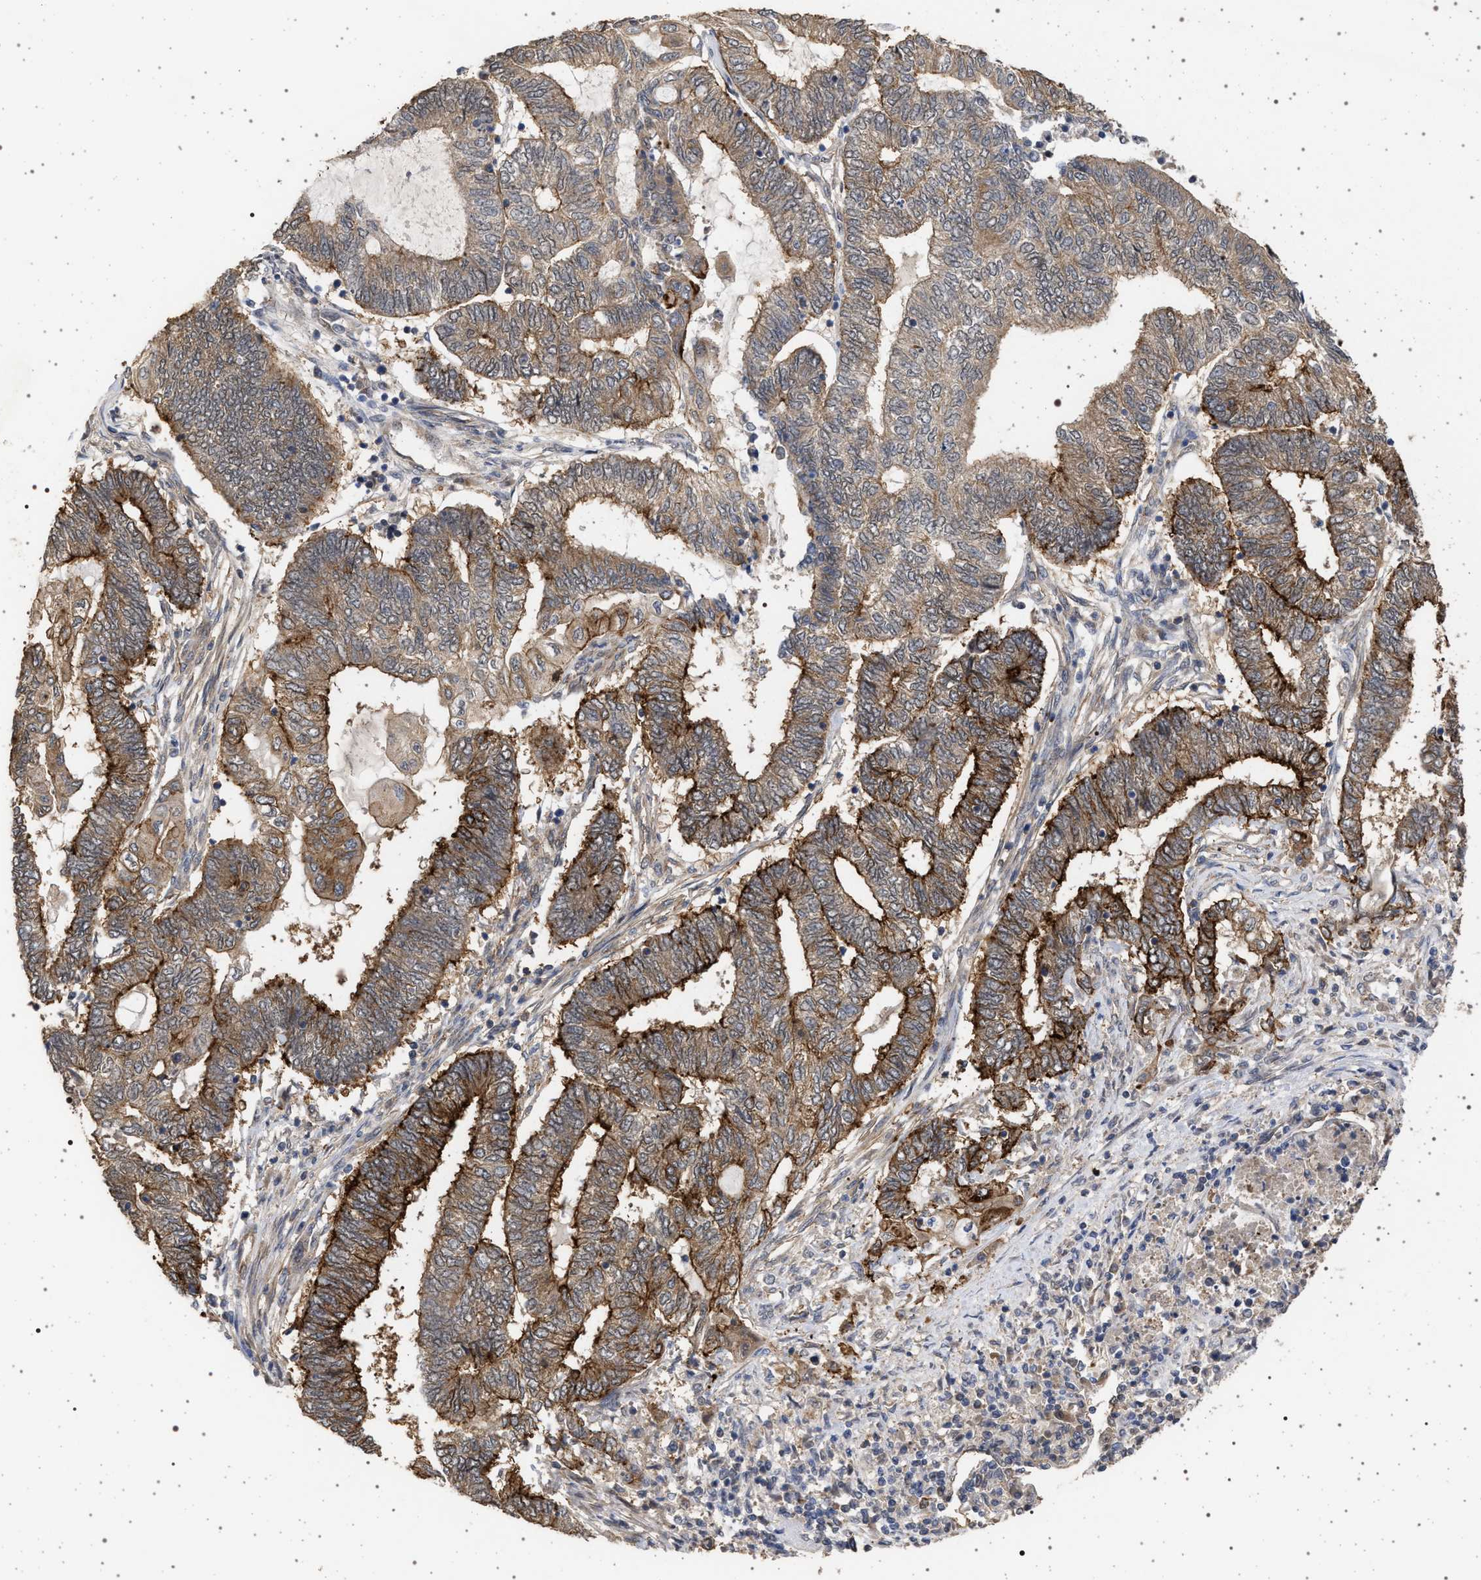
{"staining": {"intensity": "strong", "quantity": ">75%", "location": "cytoplasmic/membranous"}, "tissue": "endometrial cancer", "cell_type": "Tumor cells", "image_type": "cancer", "snomed": [{"axis": "morphology", "description": "Adenocarcinoma, NOS"}, {"axis": "topography", "description": "Uterus"}, {"axis": "topography", "description": "Endometrium"}], "caption": "Brown immunohistochemical staining in adenocarcinoma (endometrial) displays strong cytoplasmic/membranous staining in approximately >75% of tumor cells. (Stains: DAB (3,3'-diaminobenzidine) in brown, nuclei in blue, Microscopy: brightfield microscopy at high magnification).", "gene": "IFT20", "patient": {"sex": "female", "age": 70}}